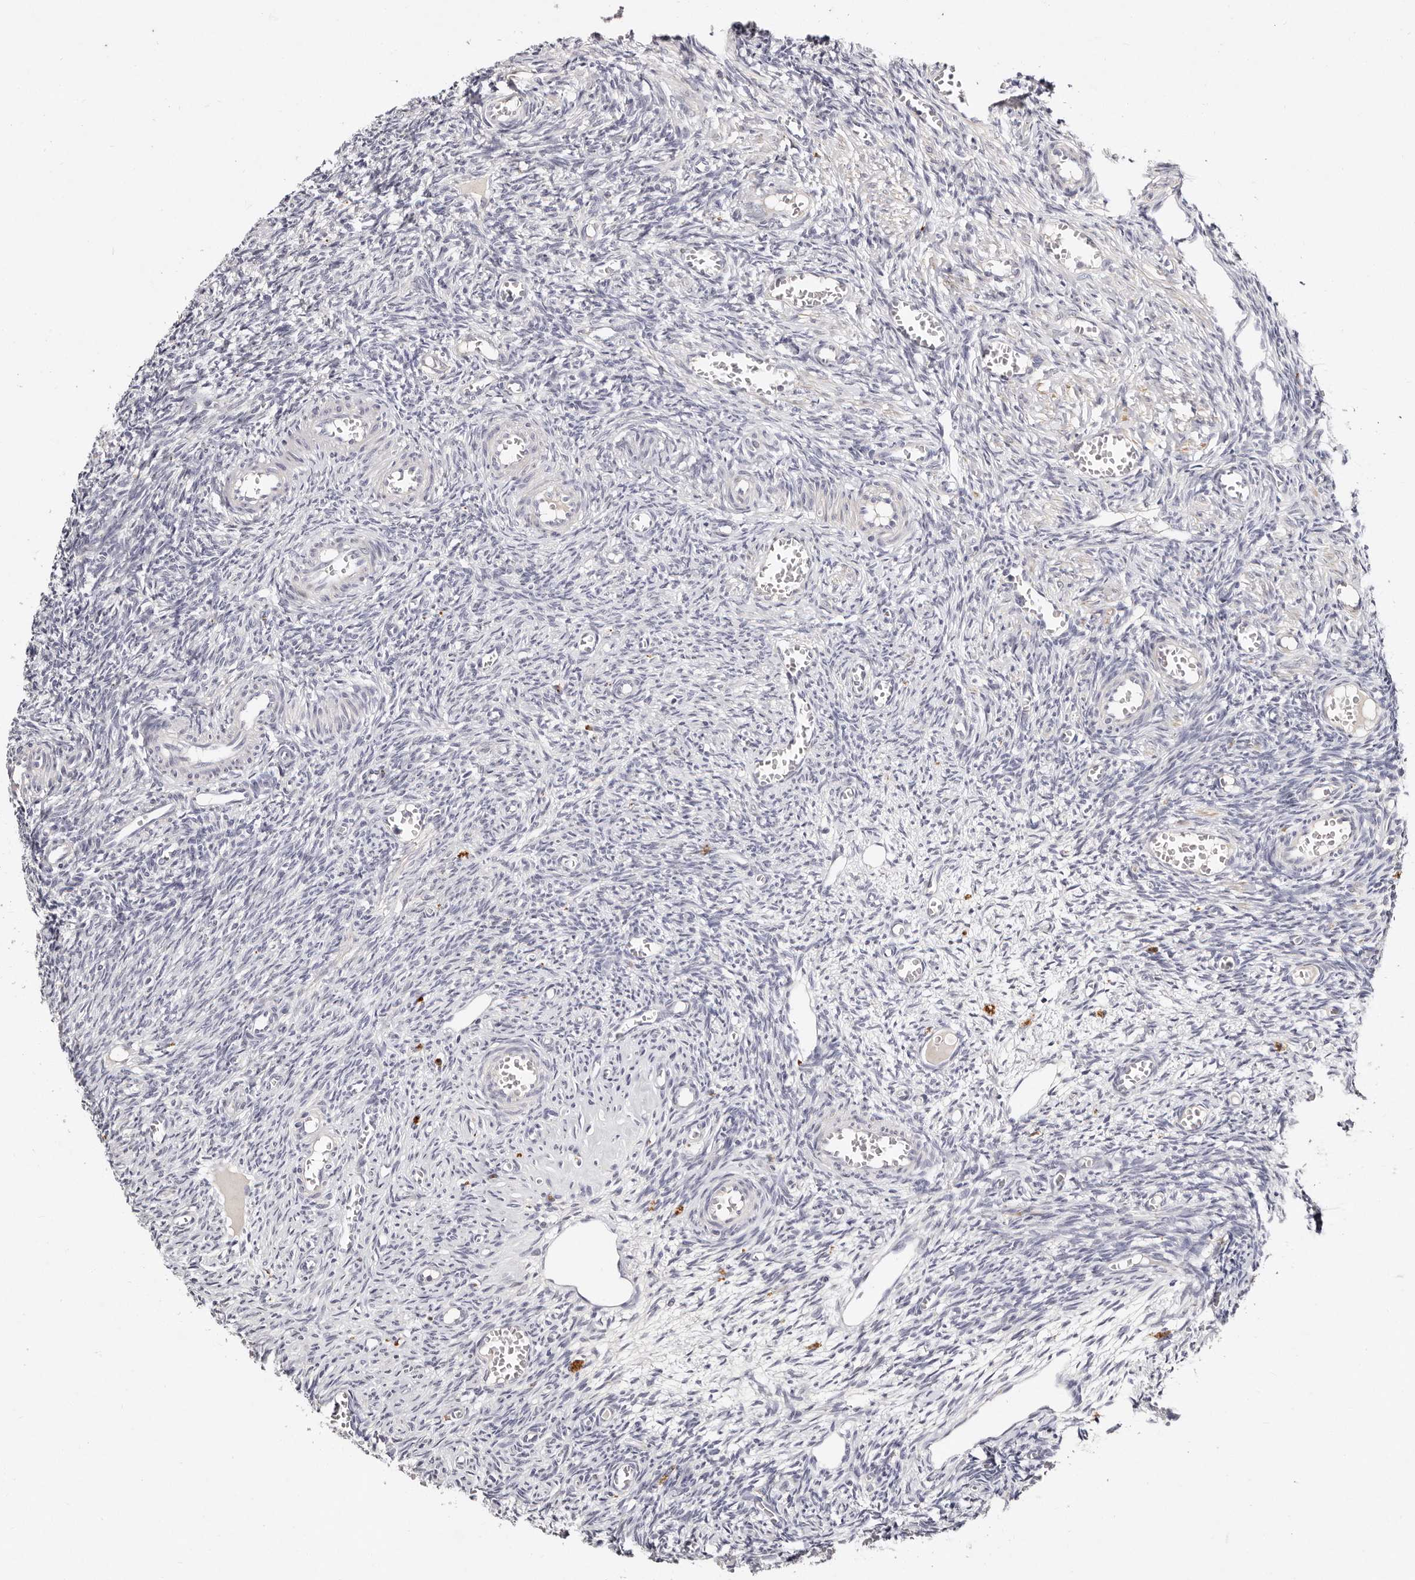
{"staining": {"intensity": "weak", "quantity": "<25%", "location": "cytoplasmic/membranous"}, "tissue": "ovary", "cell_type": "Follicle cells", "image_type": "normal", "snomed": [{"axis": "morphology", "description": "Normal tissue, NOS"}, {"axis": "topography", "description": "Ovary"}], "caption": "The immunohistochemistry photomicrograph has no significant positivity in follicle cells of ovary. (Brightfield microscopy of DAB (3,3'-diaminobenzidine) immunohistochemistry at high magnification).", "gene": "MRPS33", "patient": {"sex": "female", "age": 27}}